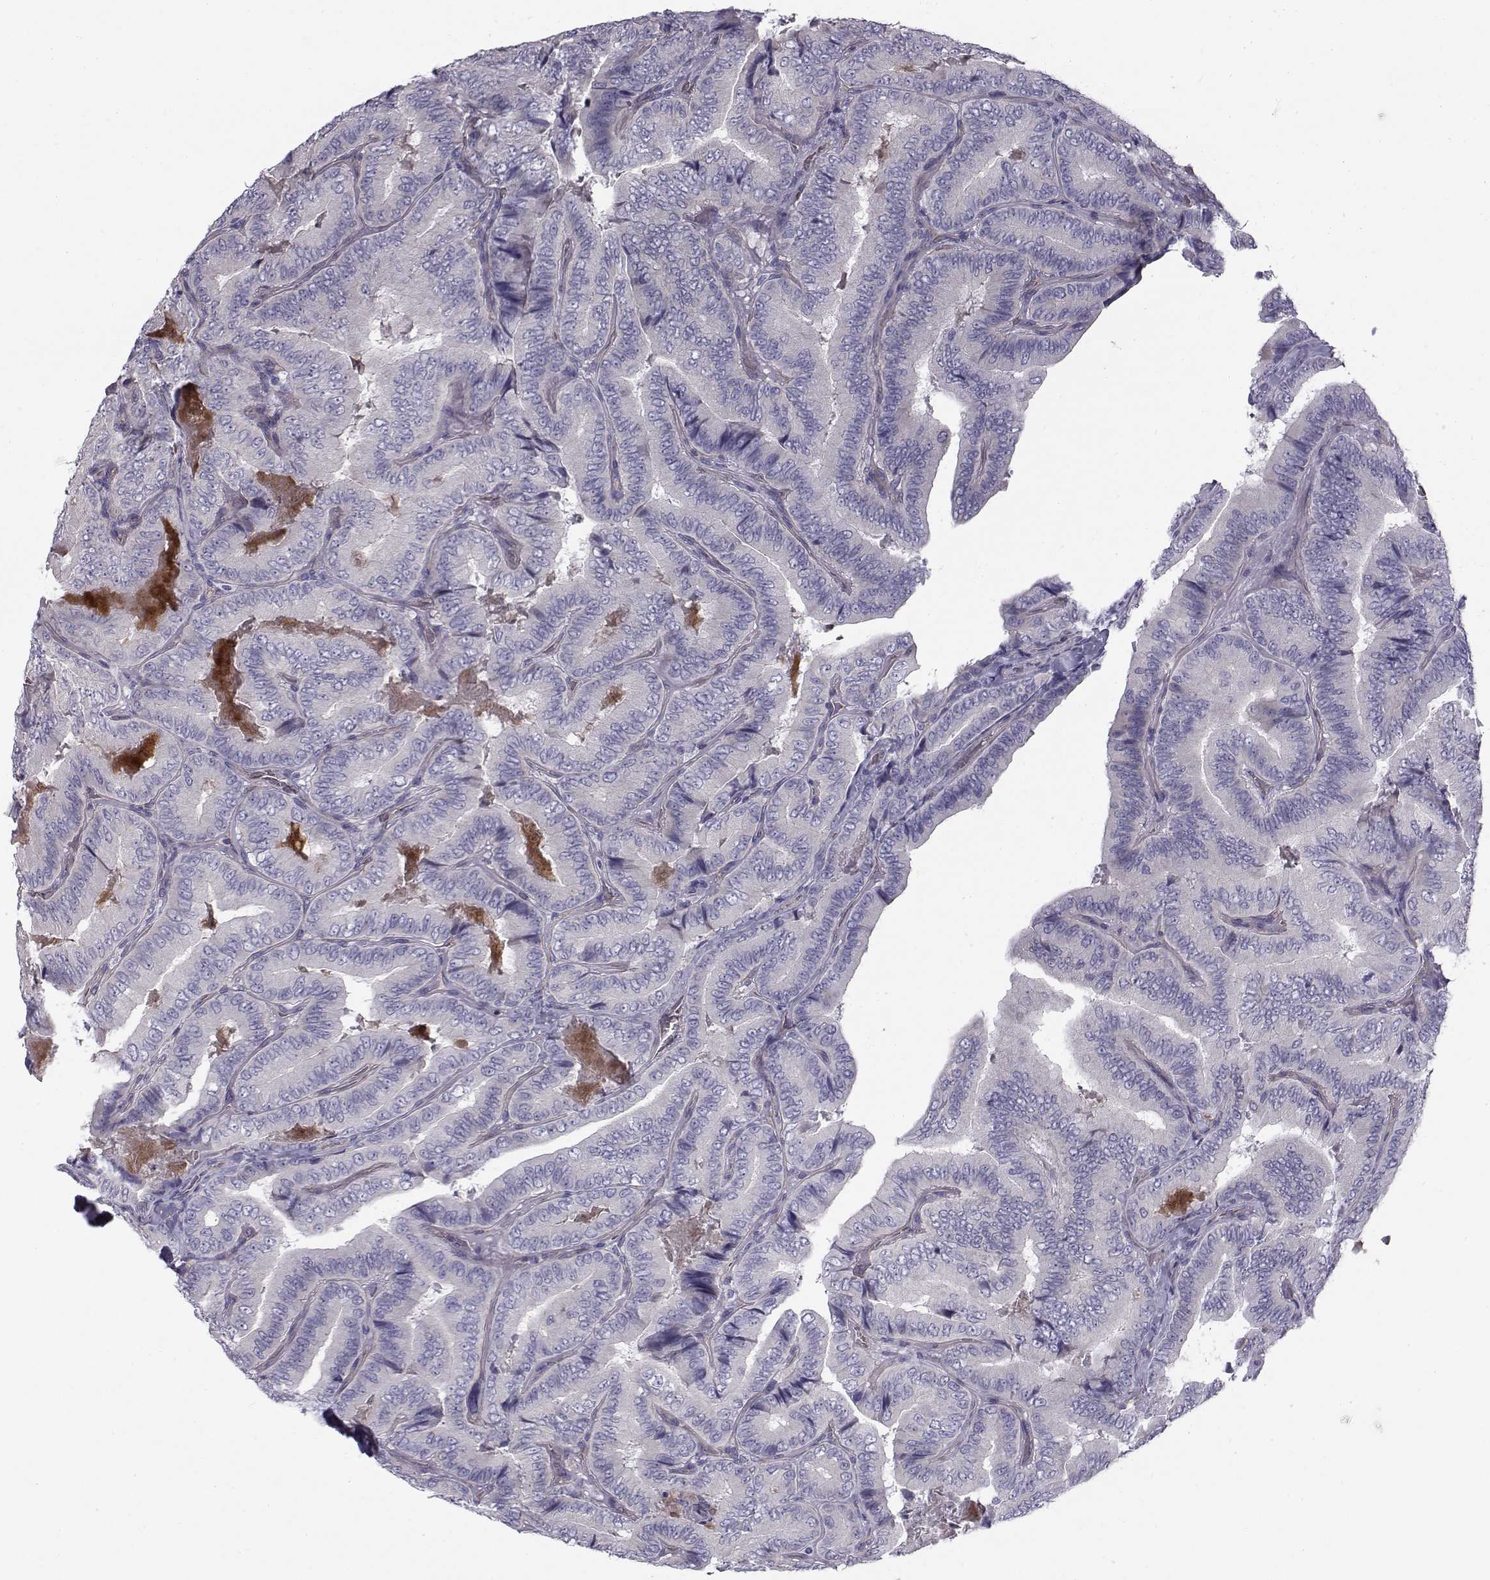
{"staining": {"intensity": "negative", "quantity": "none", "location": "none"}, "tissue": "thyroid cancer", "cell_type": "Tumor cells", "image_type": "cancer", "snomed": [{"axis": "morphology", "description": "Papillary adenocarcinoma, NOS"}, {"axis": "topography", "description": "Thyroid gland"}], "caption": "This histopathology image is of thyroid cancer (papillary adenocarcinoma) stained with immunohistochemistry to label a protein in brown with the nuclei are counter-stained blue. There is no staining in tumor cells.", "gene": "QPCT", "patient": {"sex": "male", "age": 61}}